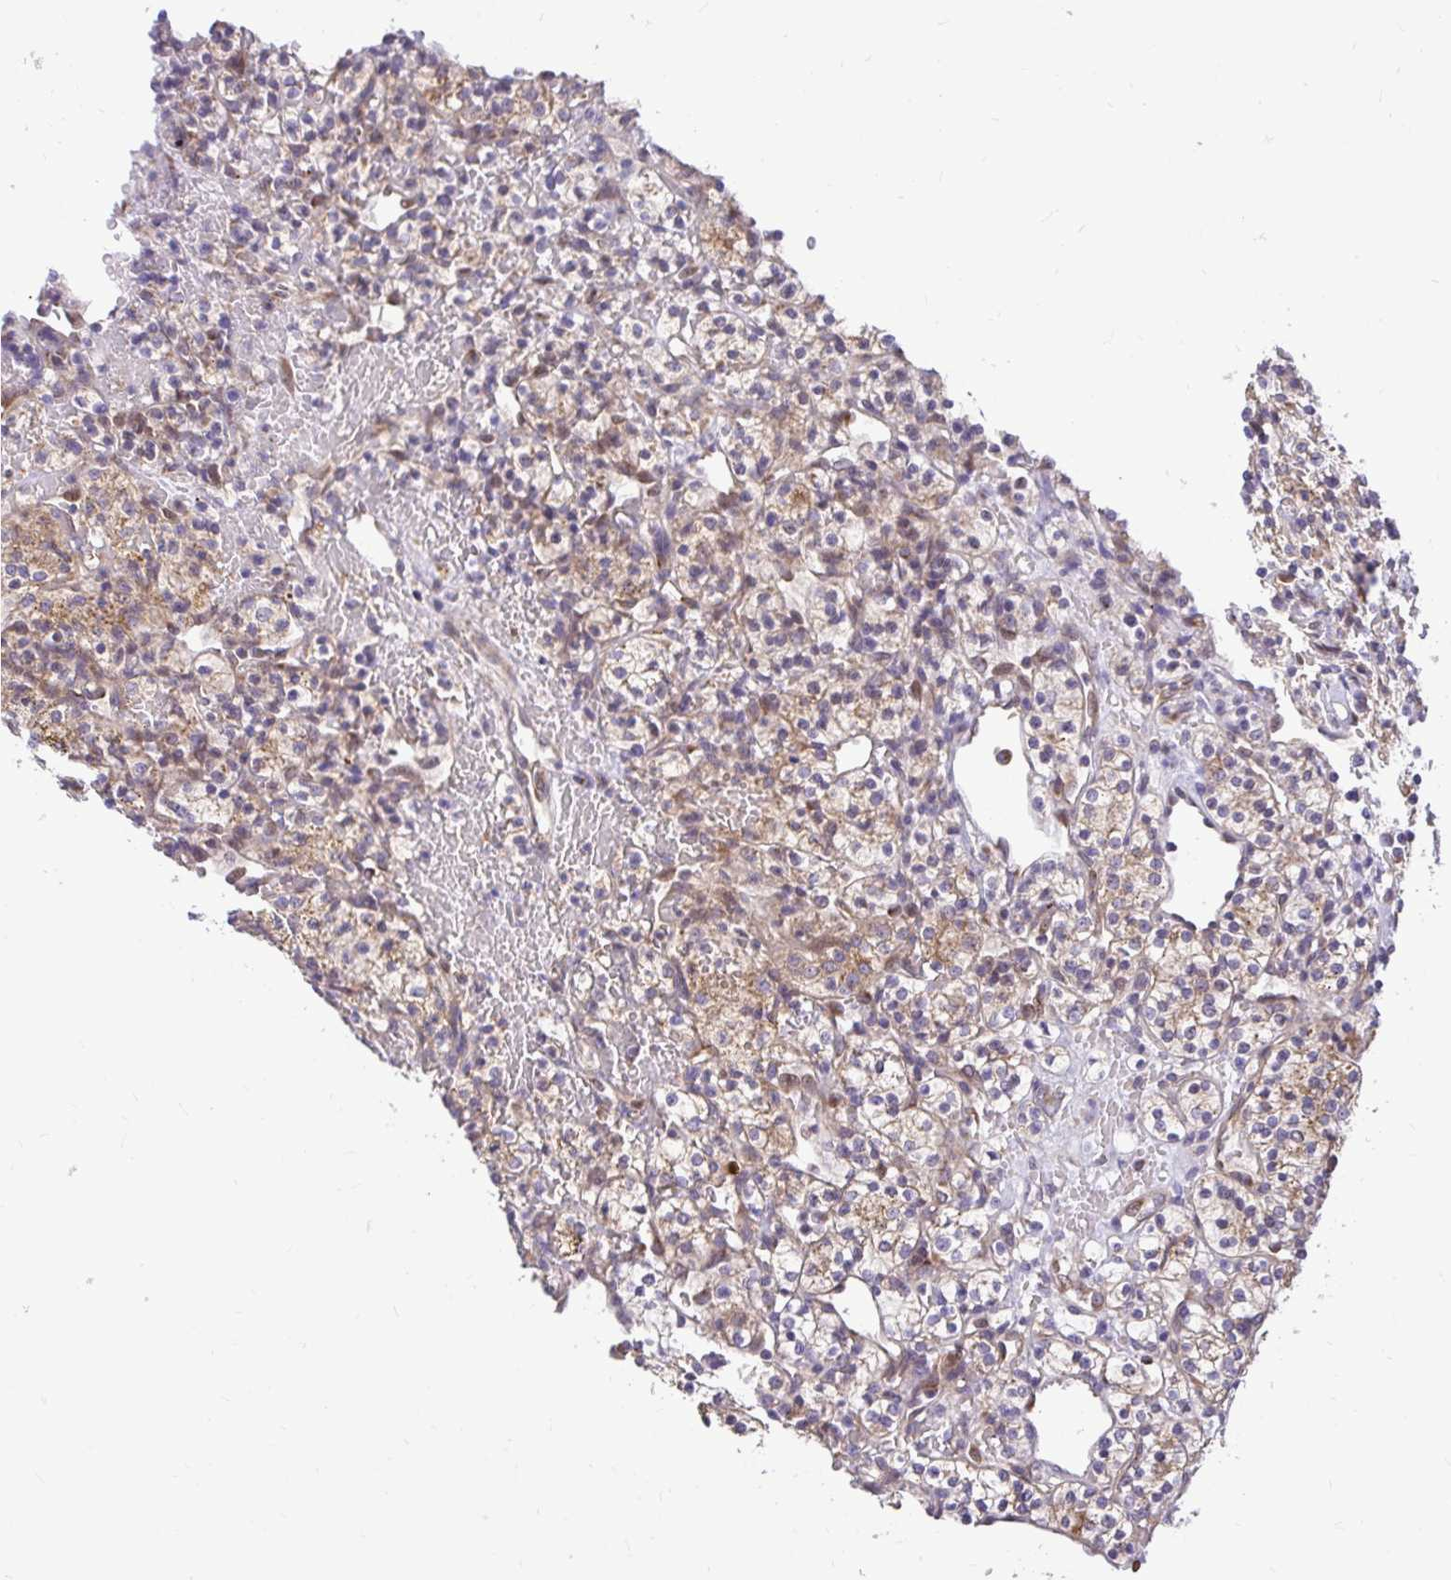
{"staining": {"intensity": "weak", "quantity": ">75%", "location": "cytoplasmic/membranous"}, "tissue": "renal cancer", "cell_type": "Tumor cells", "image_type": "cancer", "snomed": [{"axis": "morphology", "description": "Adenocarcinoma, NOS"}, {"axis": "topography", "description": "Kidney"}], "caption": "Tumor cells demonstrate low levels of weak cytoplasmic/membranous expression in approximately >75% of cells in renal adenocarcinoma. (DAB = brown stain, brightfield microscopy at high magnification).", "gene": "VTI1B", "patient": {"sex": "female", "age": 60}}